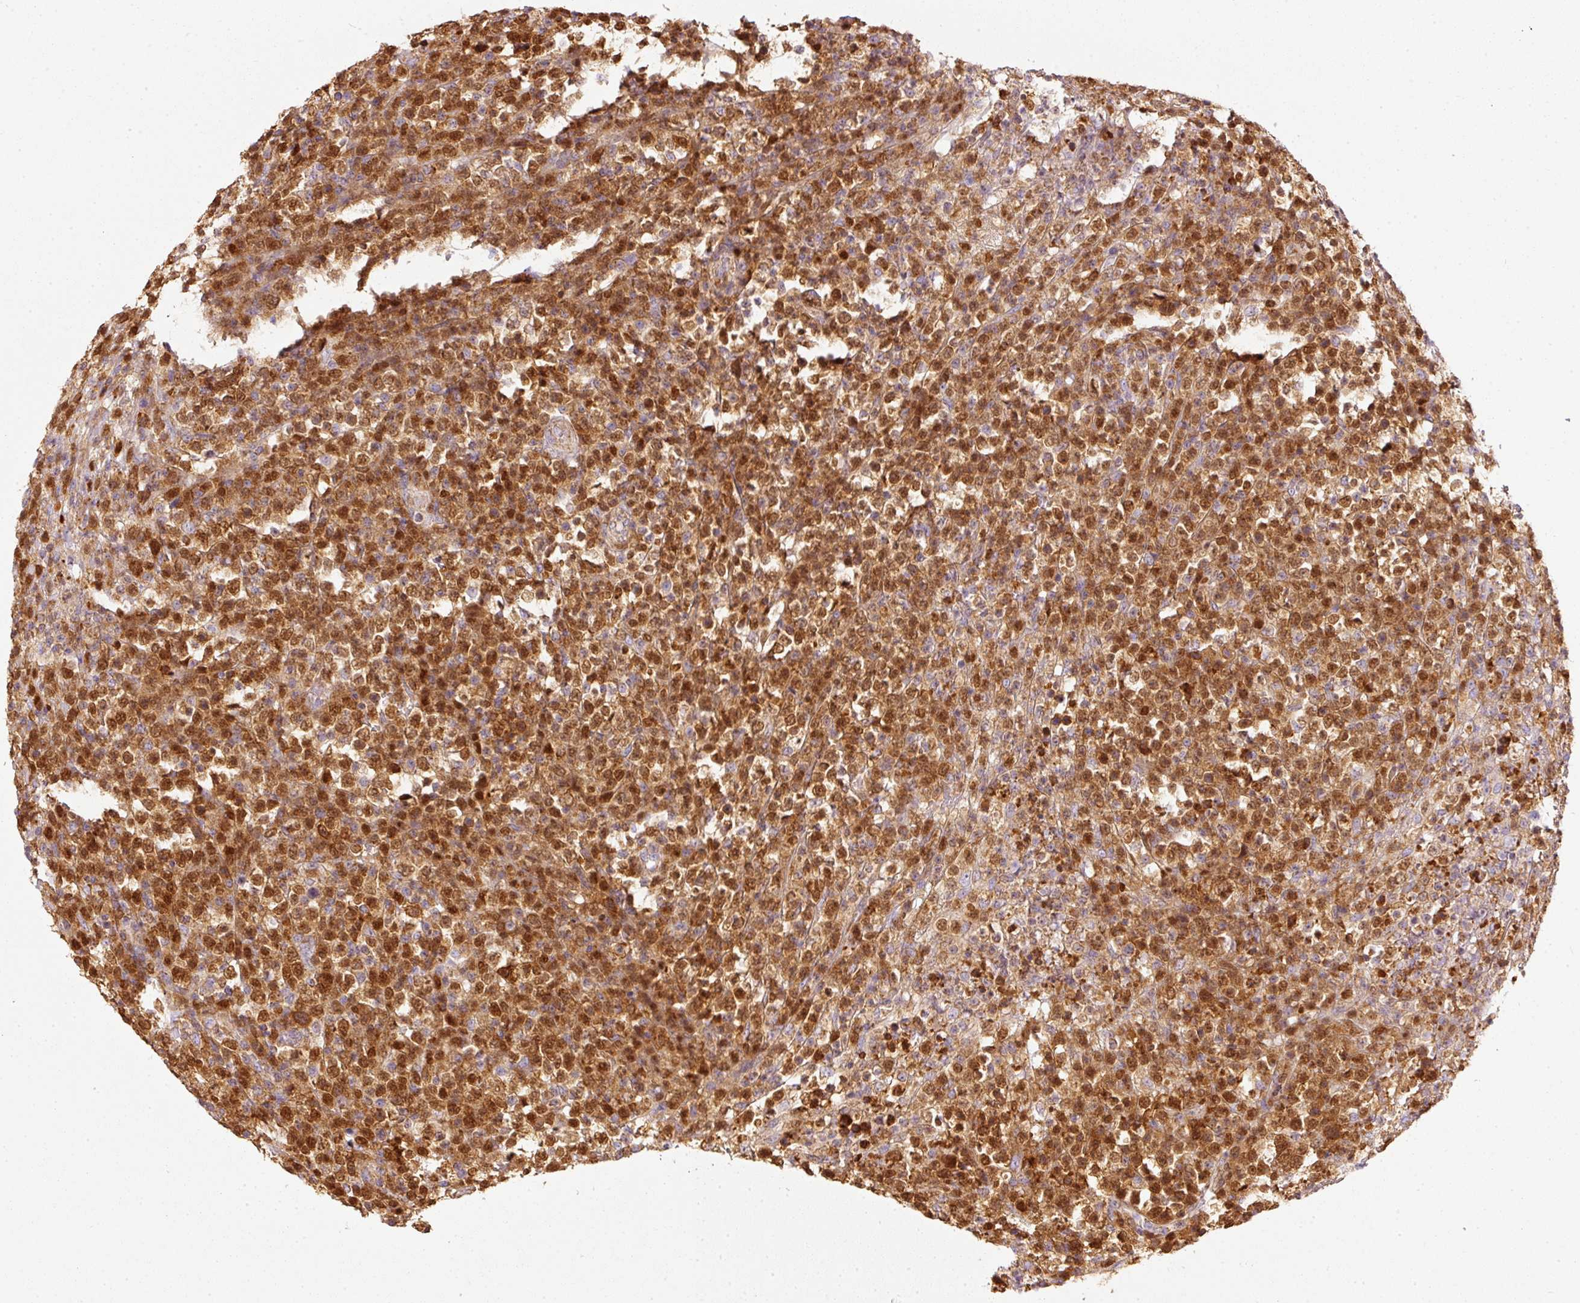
{"staining": {"intensity": "strong", "quantity": ">75%", "location": "cytoplasmic/membranous,nuclear"}, "tissue": "lymphoma", "cell_type": "Tumor cells", "image_type": "cancer", "snomed": [{"axis": "morphology", "description": "Malignant lymphoma, non-Hodgkin's type, High grade"}, {"axis": "topography", "description": "Colon"}], "caption": "The immunohistochemical stain highlights strong cytoplasmic/membranous and nuclear staining in tumor cells of lymphoma tissue. The protein of interest is shown in brown color, while the nuclei are stained blue.", "gene": "DUT", "patient": {"sex": "female", "age": 53}}